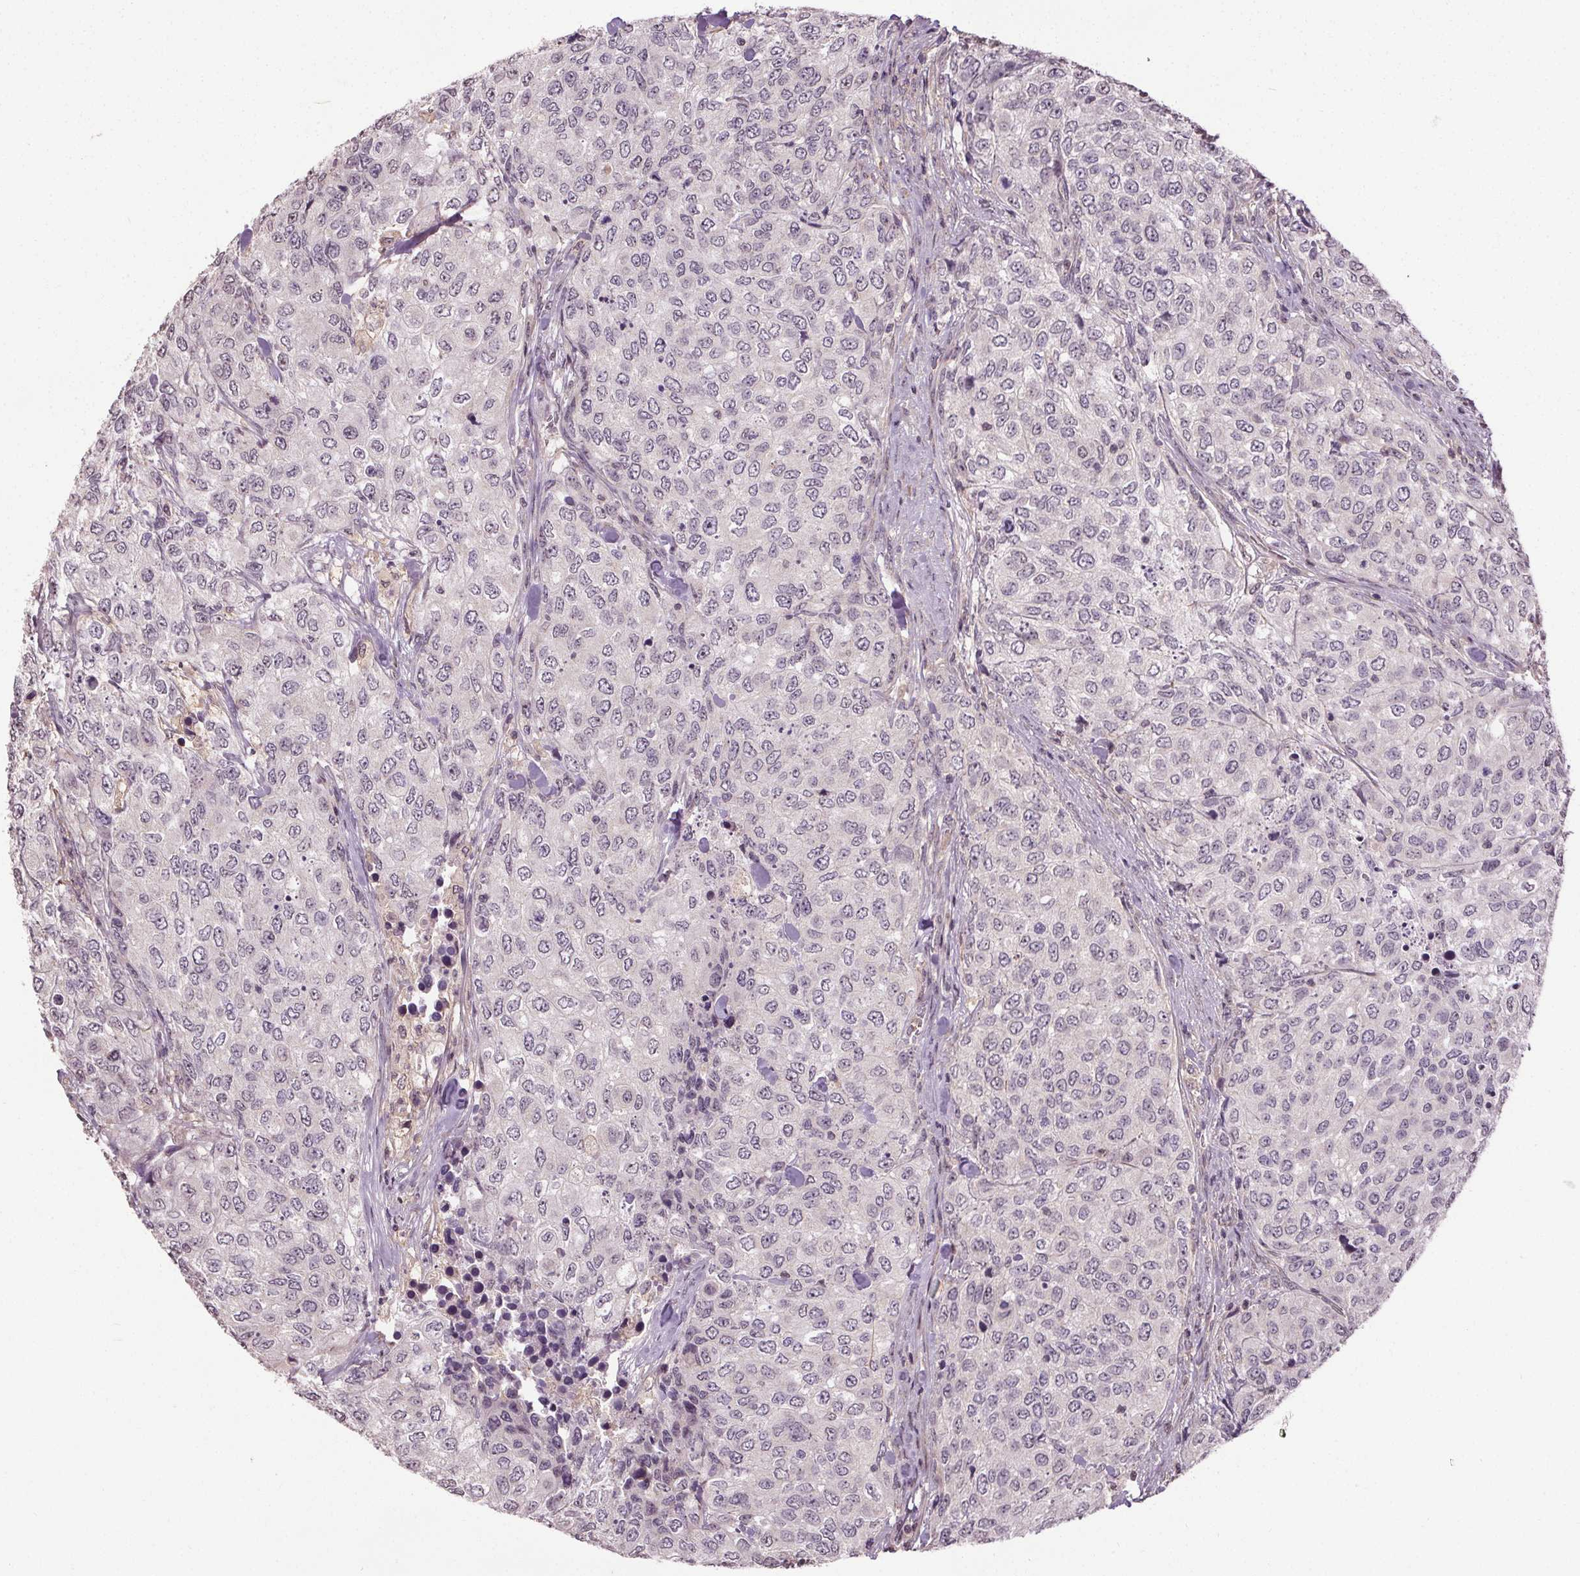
{"staining": {"intensity": "negative", "quantity": "none", "location": "none"}, "tissue": "urothelial cancer", "cell_type": "Tumor cells", "image_type": "cancer", "snomed": [{"axis": "morphology", "description": "Urothelial carcinoma, High grade"}, {"axis": "topography", "description": "Urinary bladder"}], "caption": "This image is of urothelial carcinoma (high-grade) stained with immunohistochemistry to label a protein in brown with the nuclei are counter-stained blue. There is no staining in tumor cells.", "gene": "KIAA0232", "patient": {"sex": "female", "age": 78}}